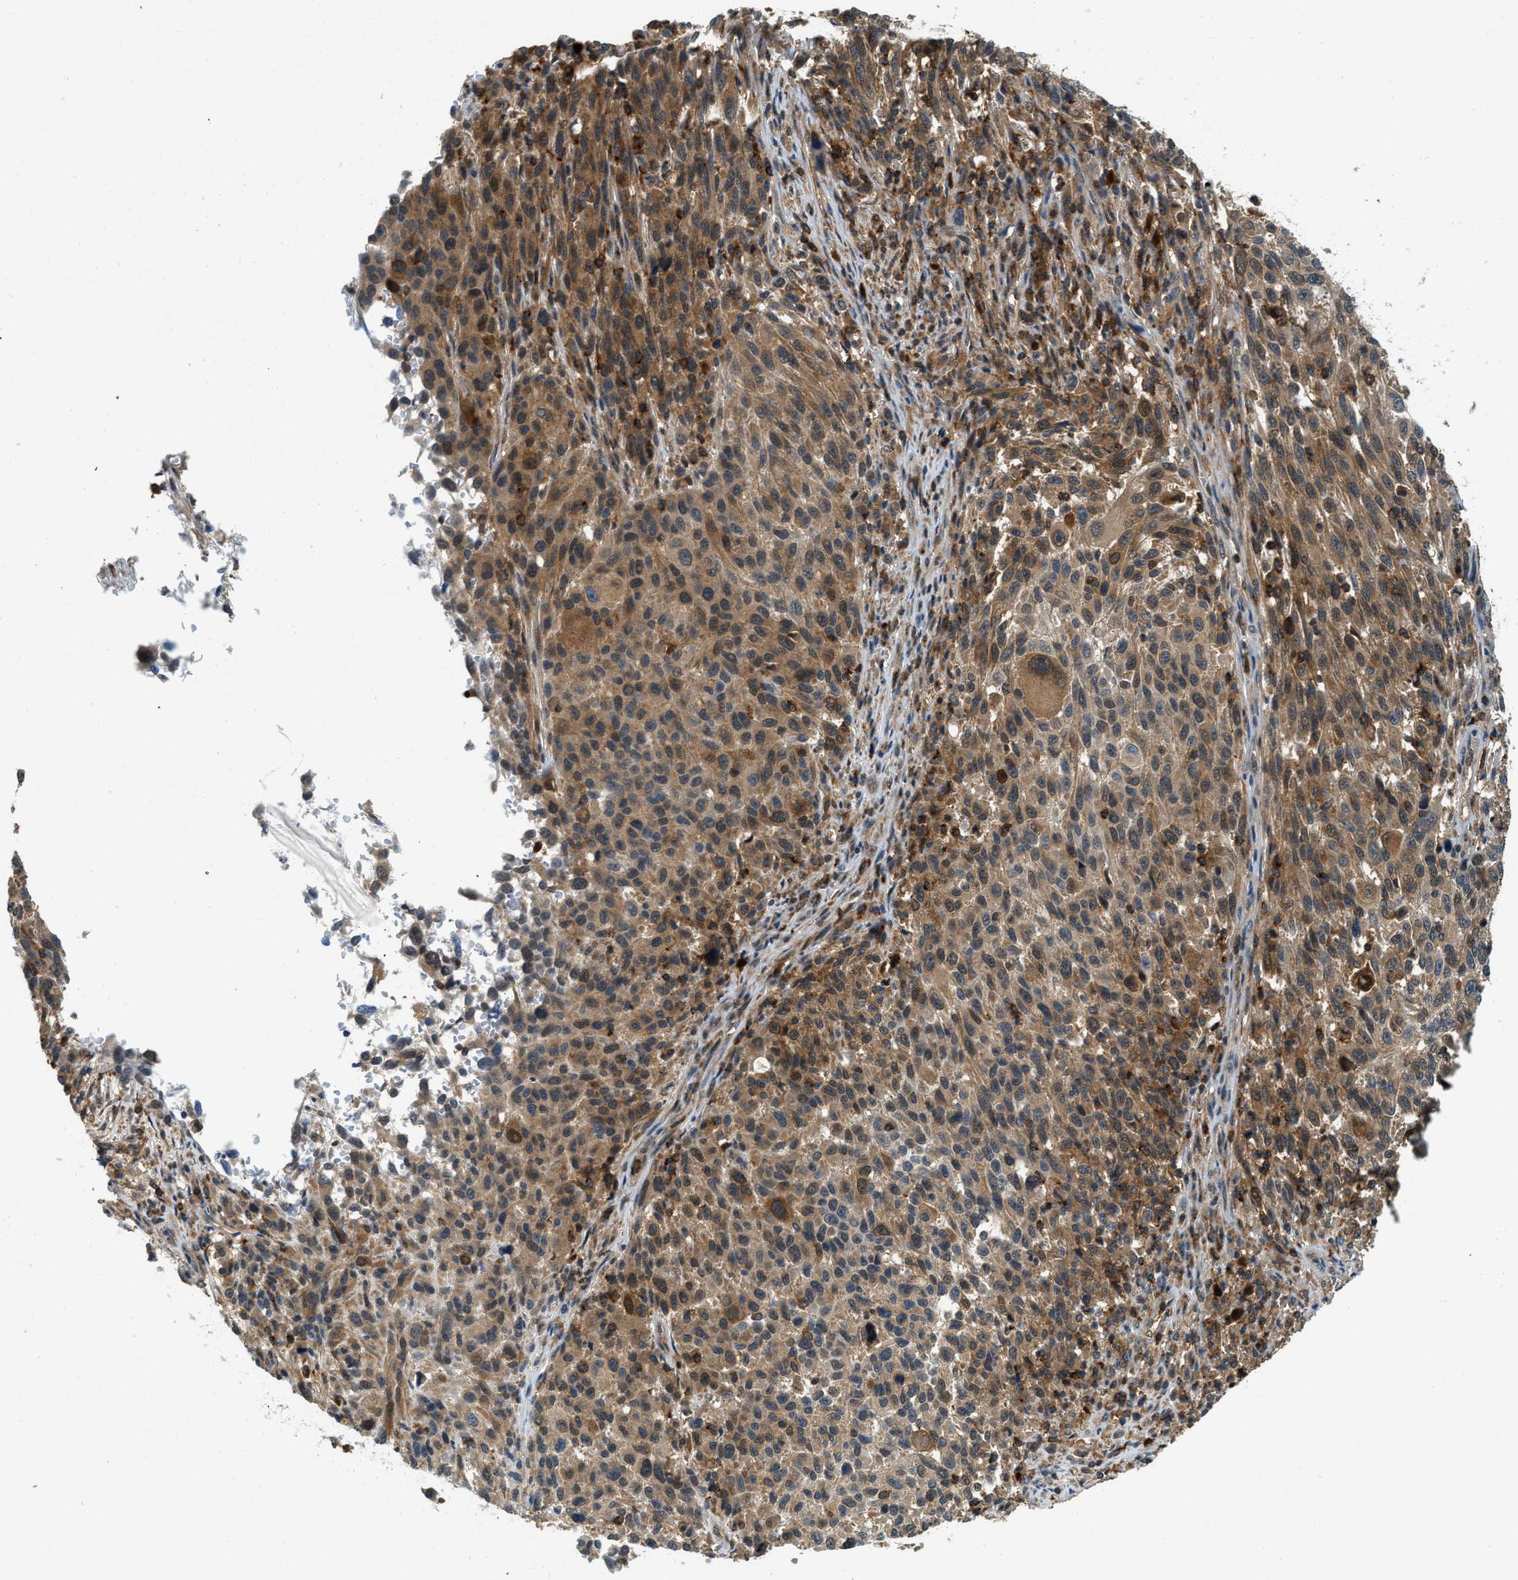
{"staining": {"intensity": "moderate", "quantity": ">75%", "location": "cytoplasmic/membranous,nuclear"}, "tissue": "melanoma", "cell_type": "Tumor cells", "image_type": "cancer", "snomed": [{"axis": "morphology", "description": "Malignant melanoma, Metastatic site"}, {"axis": "topography", "description": "Lymph node"}], "caption": "Melanoma stained for a protein (brown) demonstrates moderate cytoplasmic/membranous and nuclear positive staining in about >75% of tumor cells.", "gene": "GMPPB", "patient": {"sex": "male", "age": 61}}